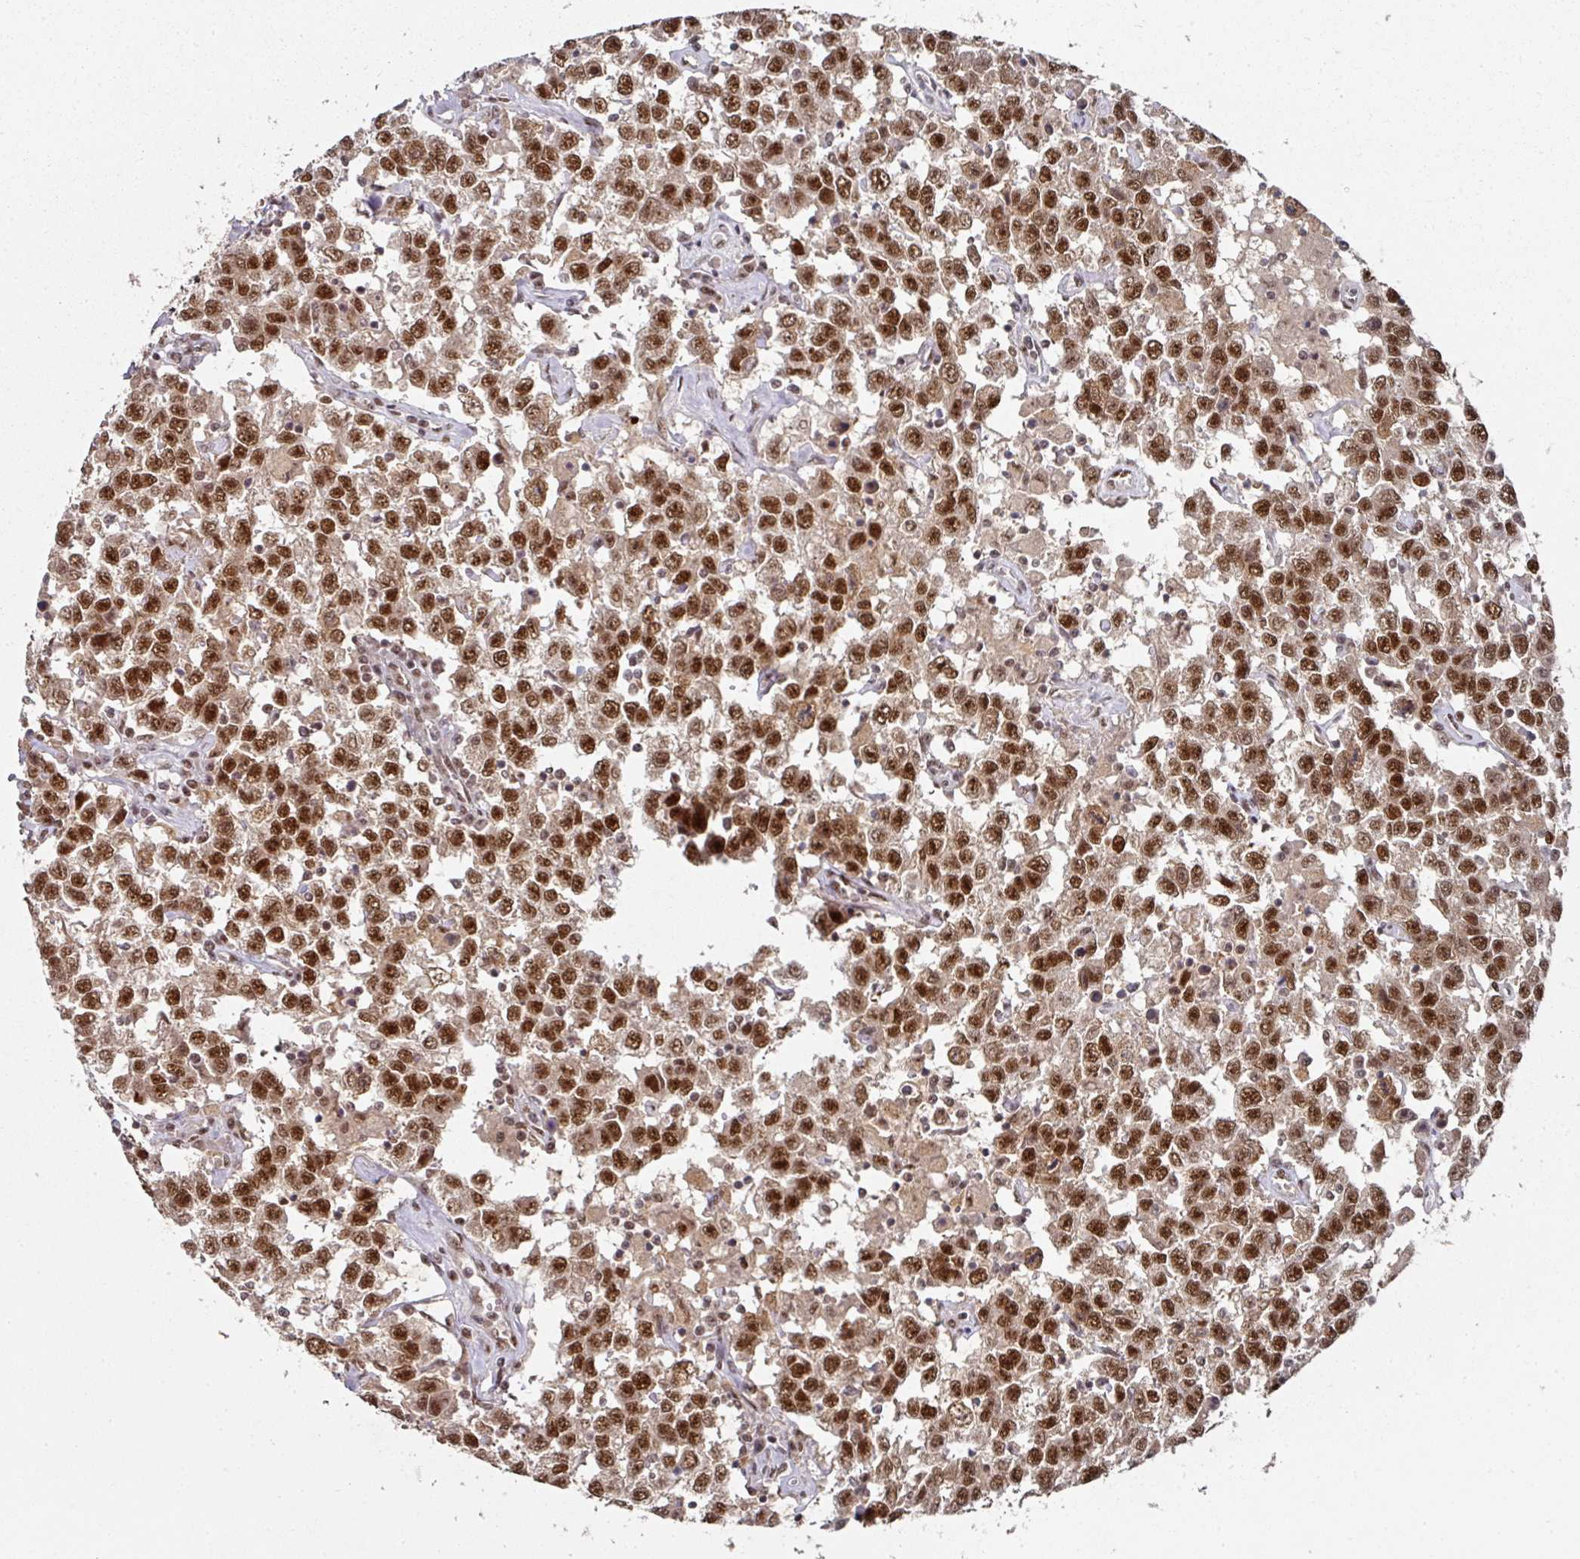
{"staining": {"intensity": "strong", "quantity": ">75%", "location": "nuclear"}, "tissue": "testis cancer", "cell_type": "Tumor cells", "image_type": "cancer", "snomed": [{"axis": "morphology", "description": "Seminoma, NOS"}, {"axis": "topography", "description": "Testis"}], "caption": "High-magnification brightfield microscopy of testis cancer (seminoma) stained with DAB (brown) and counterstained with hematoxylin (blue). tumor cells exhibit strong nuclear positivity is seen in about>75% of cells.", "gene": "MEPCE", "patient": {"sex": "male", "age": 41}}